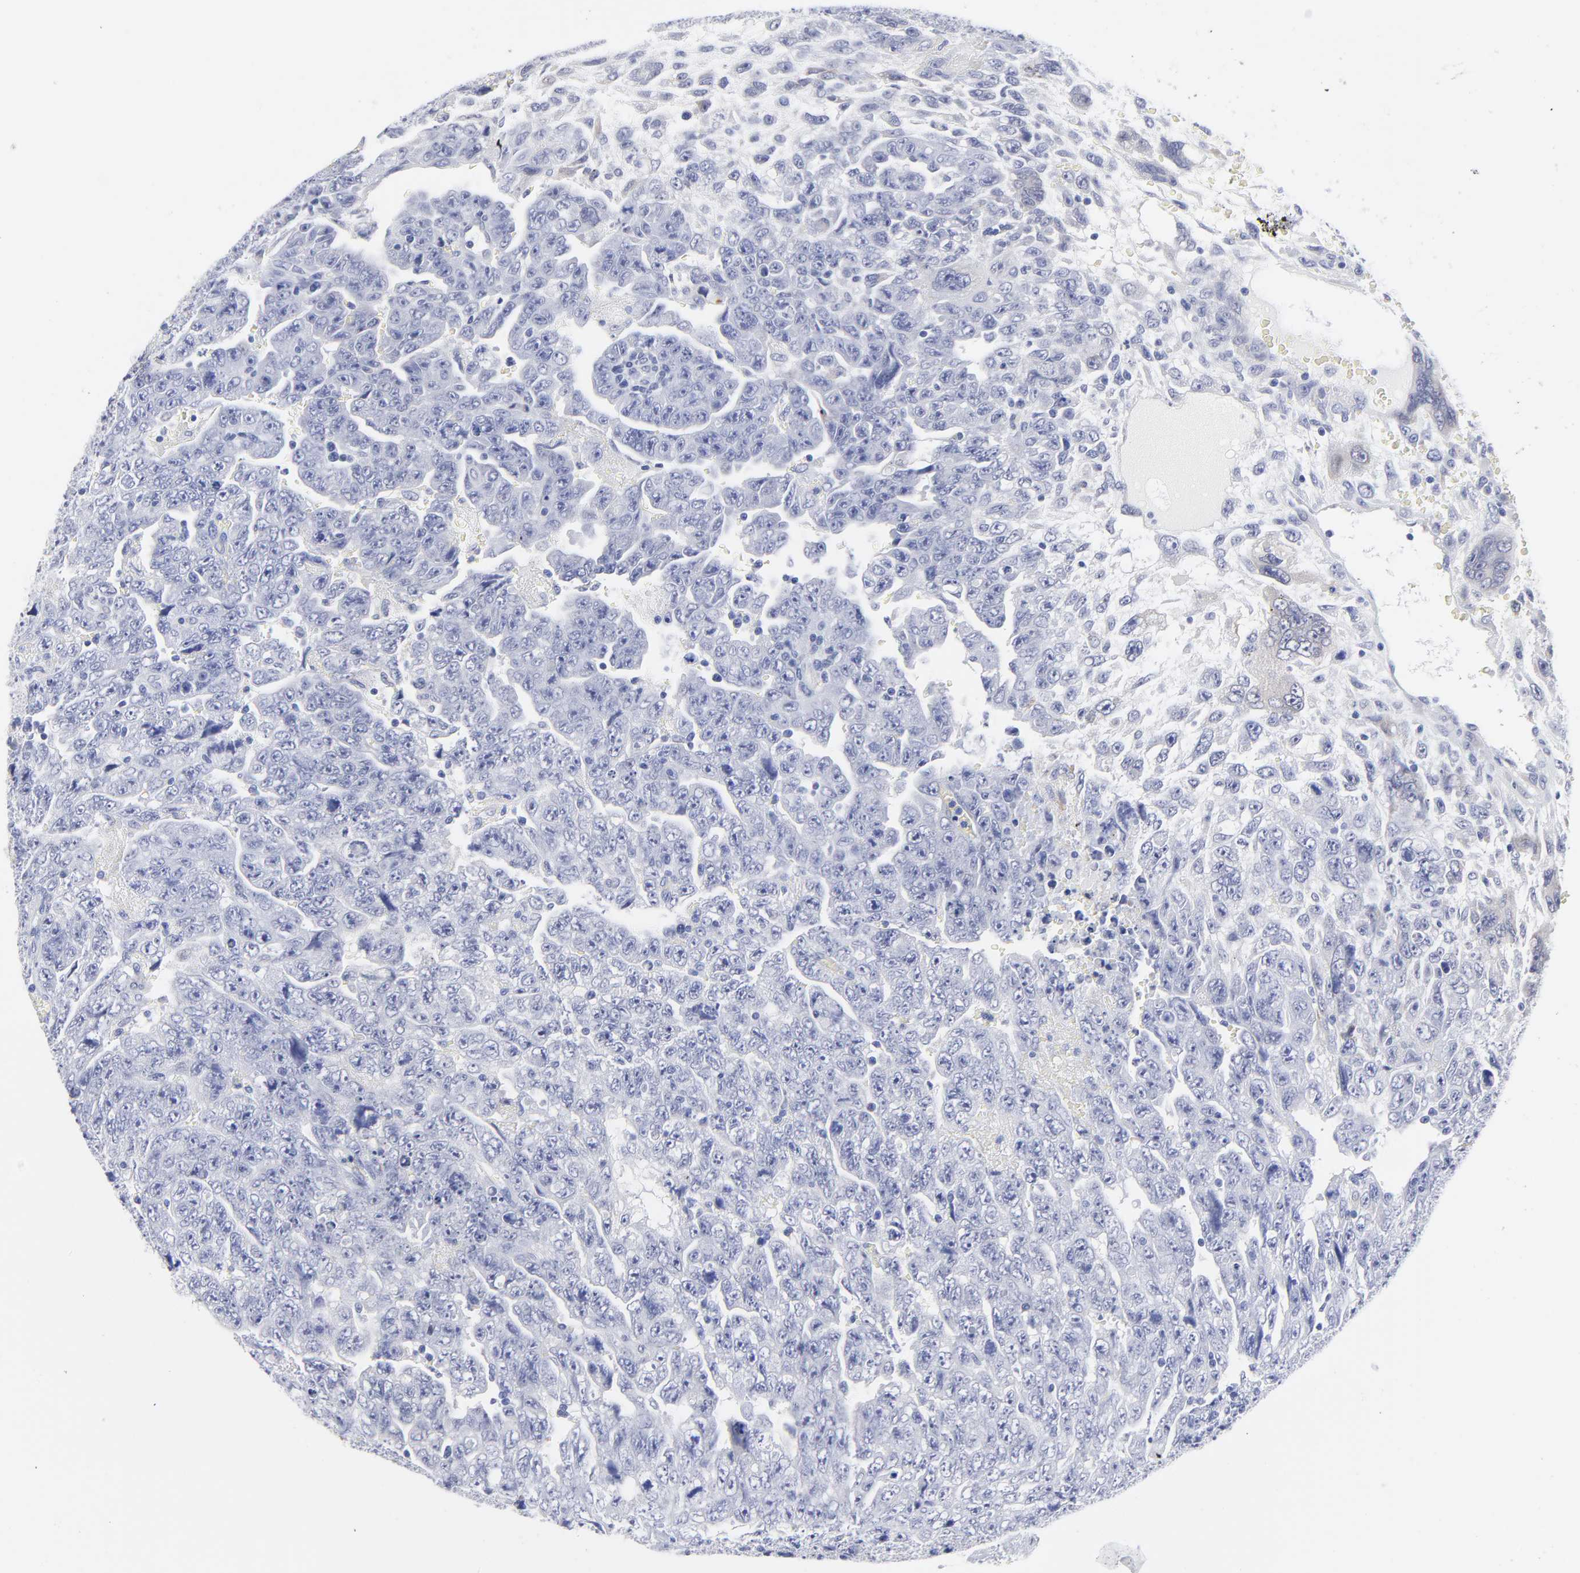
{"staining": {"intensity": "negative", "quantity": "none", "location": "none"}, "tissue": "testis cancer", "cell_type": "Tumor cells", "image_type": "cancer", "snomed": [{"axis": "morphology", "description": "Carcinoma, Embryonal, NOS"}, {"axis": "topography", "description": "Testis"}], "caption": "High magnification brightfield microscopy of embryonal carcinoma (testis) stained with DAB (brown) and counterstained with hematoxylin (blue): tumor cells show no significant staining. Nuclei are stained in blue.", "gene": "DUSP9", "patient": {"sex": "male", "age": 28}}